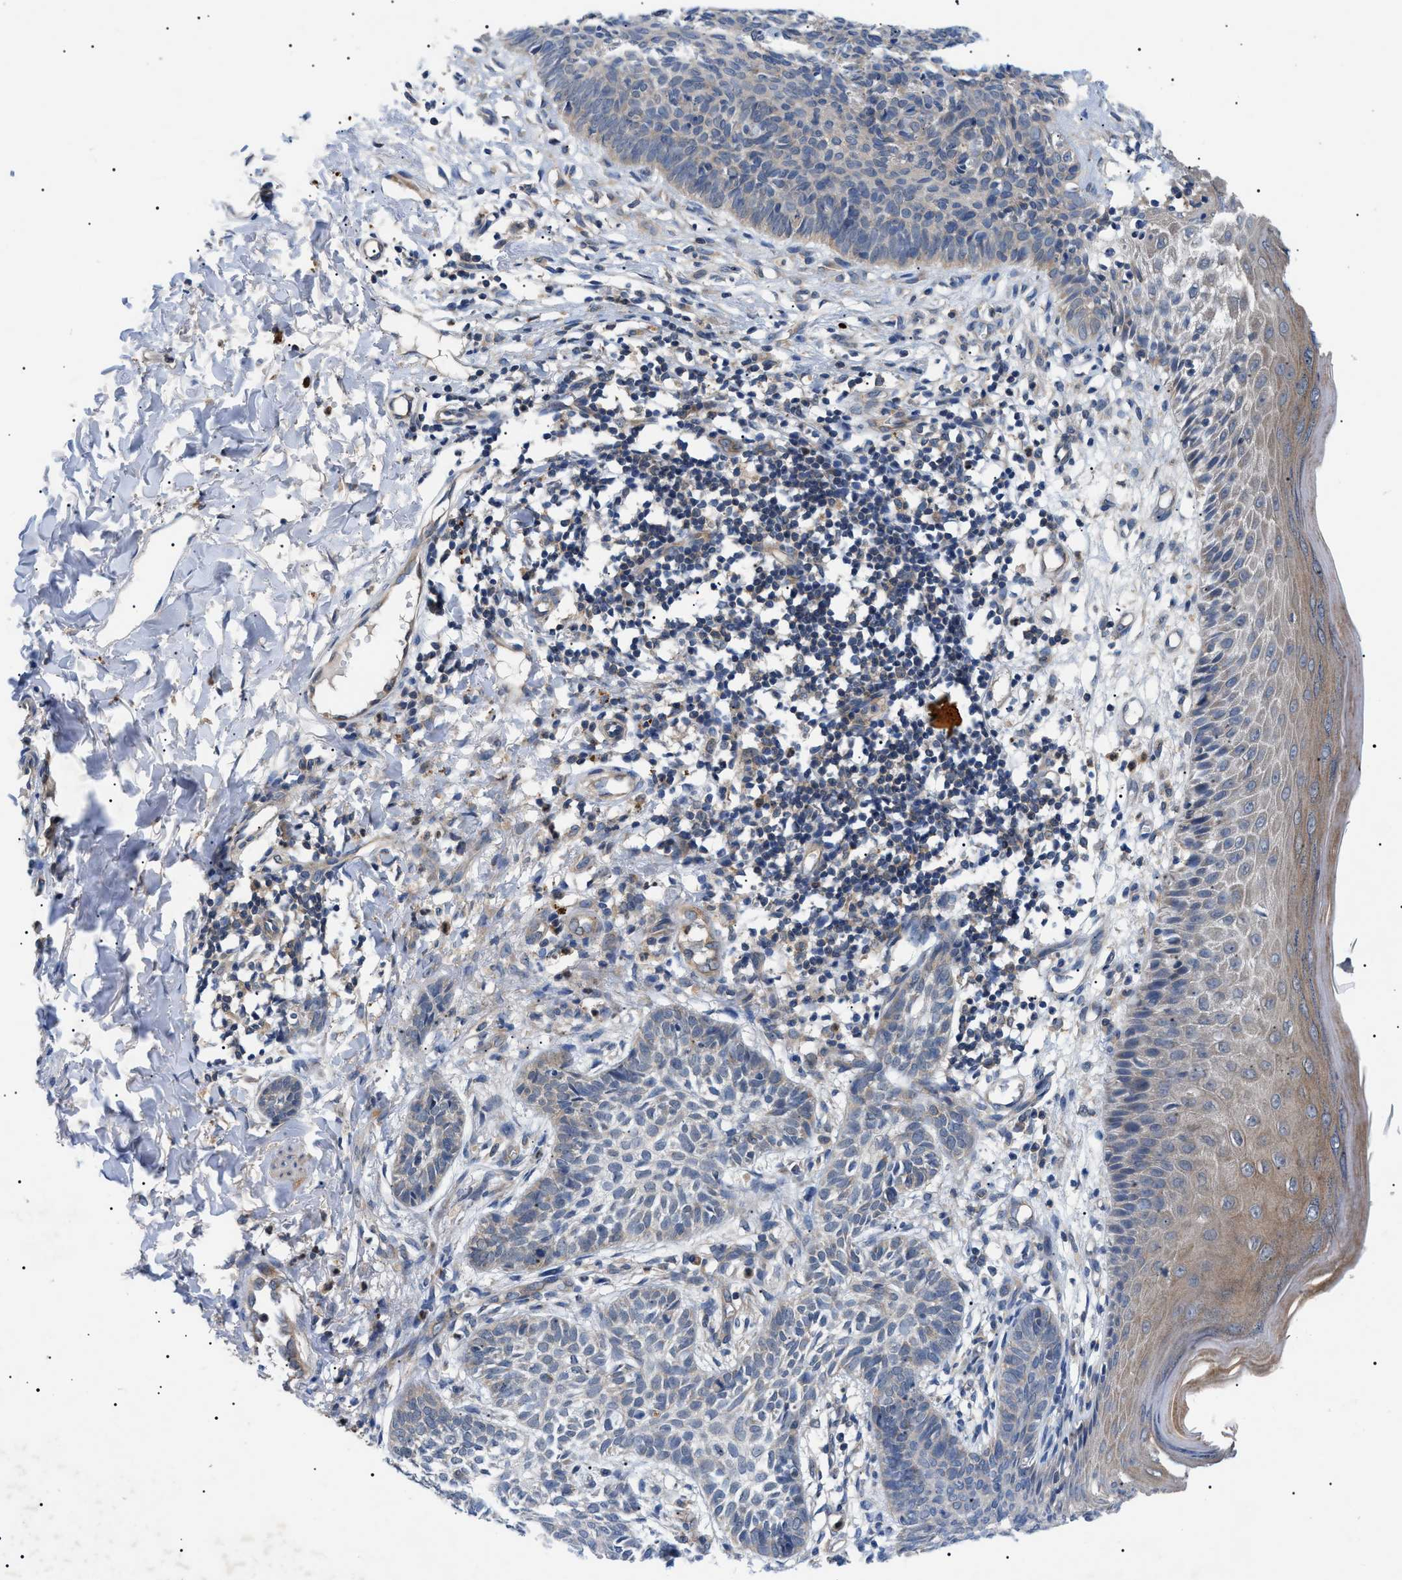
{"staining": {"intensity": "weak", "quantity": ">75%", "location": "cytoplasmic/membranous"}, "tissue": "skin cancer", "cell_type": "Tumor cells", "image_type": "cancer", "snomed": [{"axis": "morphology", "description": "Basal cell carcinoma"}, {"axis": "topography", "description": "Skin"}], "caption": "Weak cytoplasmic/membranous protein positivity is present in approximately >75% of tumor cells in skin cancer (basal cell carcinoma).", "gene": "RIPK1", "patient": {"sex": "male", "age": 60}}